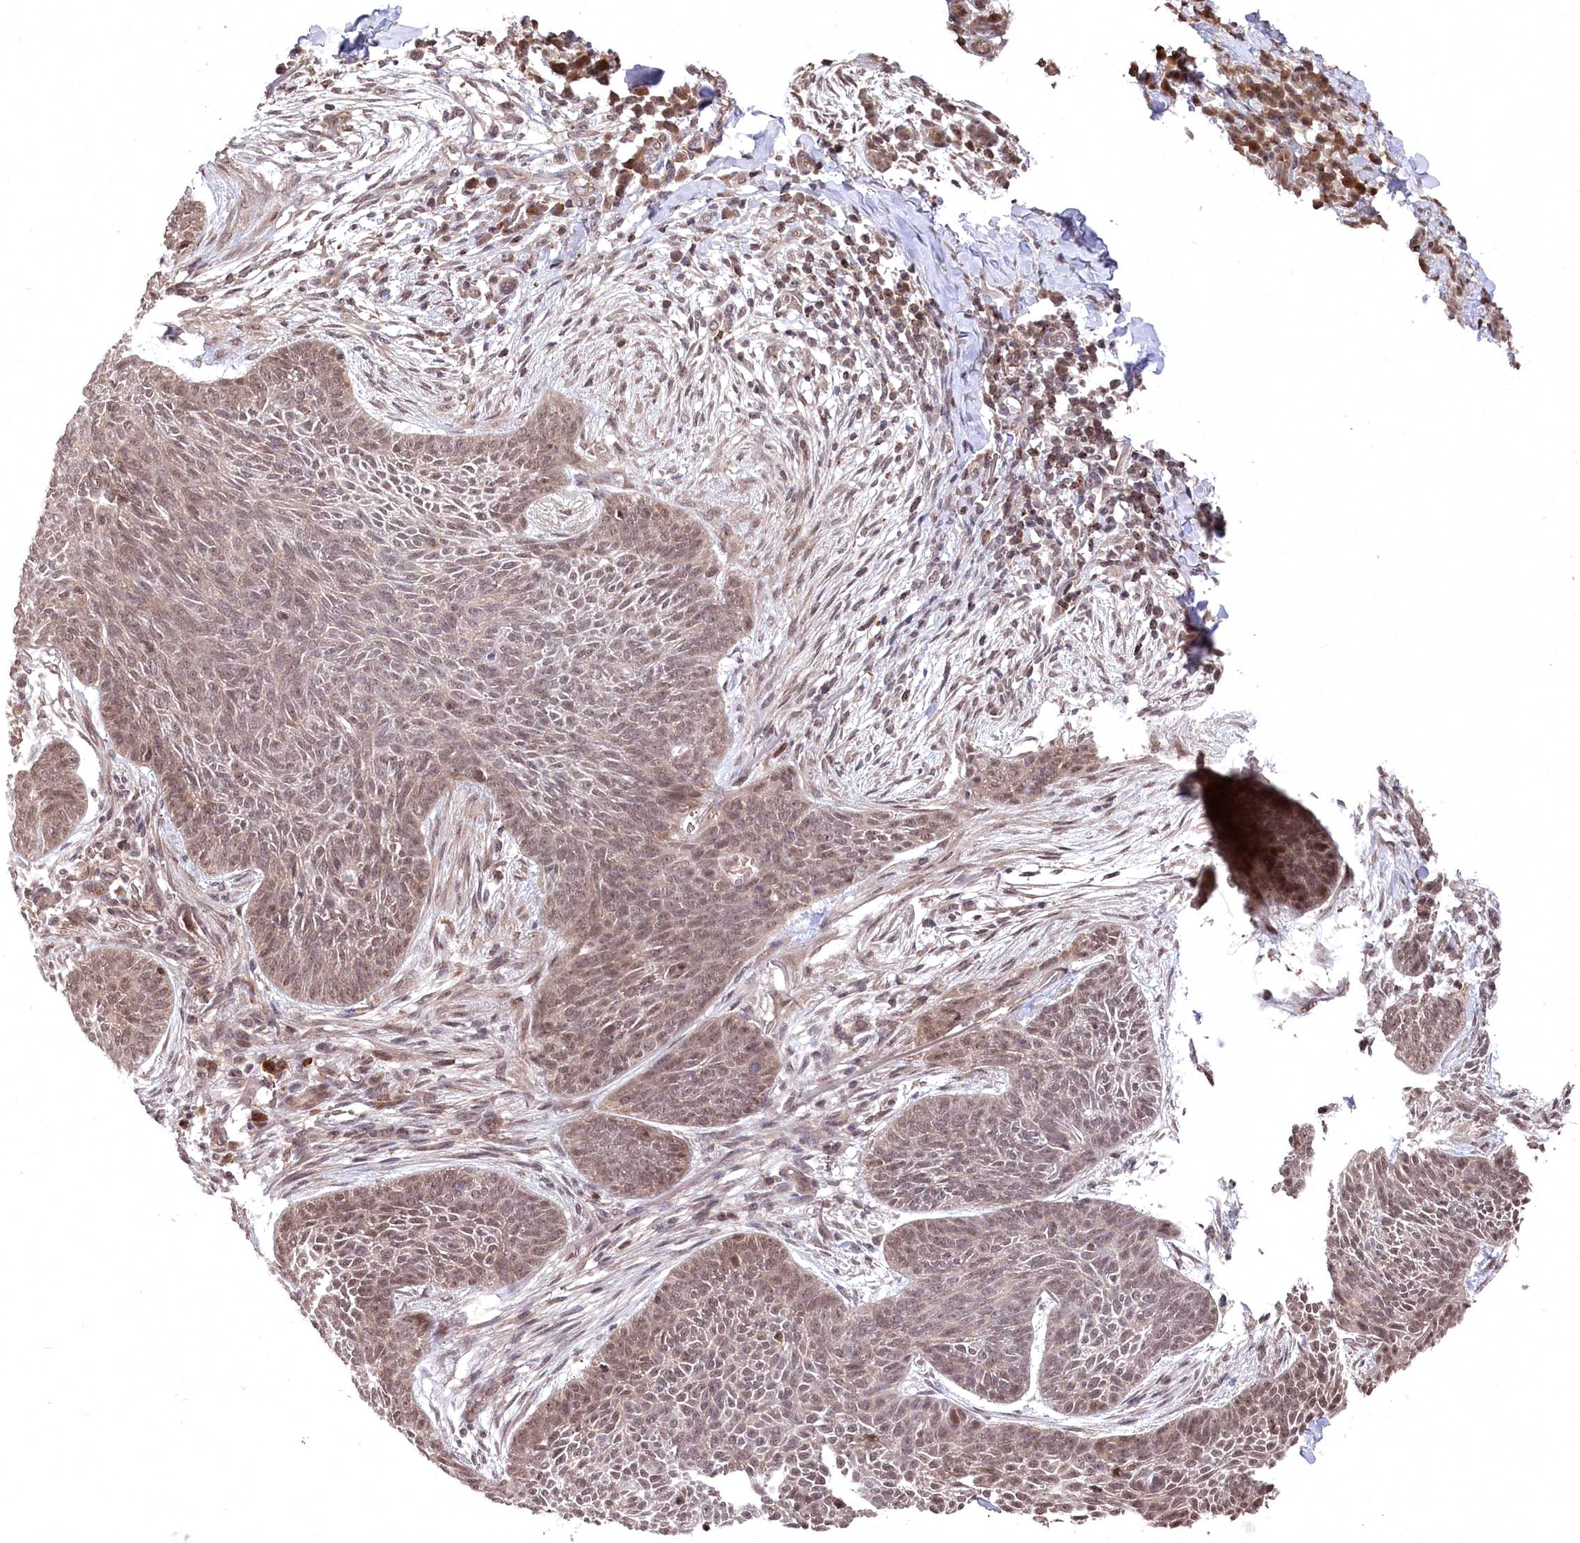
{"staining": {"intensity": "moderate", "quantity": "25%-75%", "location": "nuclear"}, "tissue": "skin cancer", "cell_type": "Tumor cells", "image_type": "cancer", "snomed": [{"axis": "morphology", "description": "Basal cell carcinoma"}, {"axis": "topography", "description": "Skin"}], "caption": "There is medium levels of moderate nuclear staining in tumor cells of basal cell carcinoma (skin), as demonstrated by immunohistochemical staining (brown color).", "gene": "CCSER2", "patient": {"sex": "male", "age": 85}}